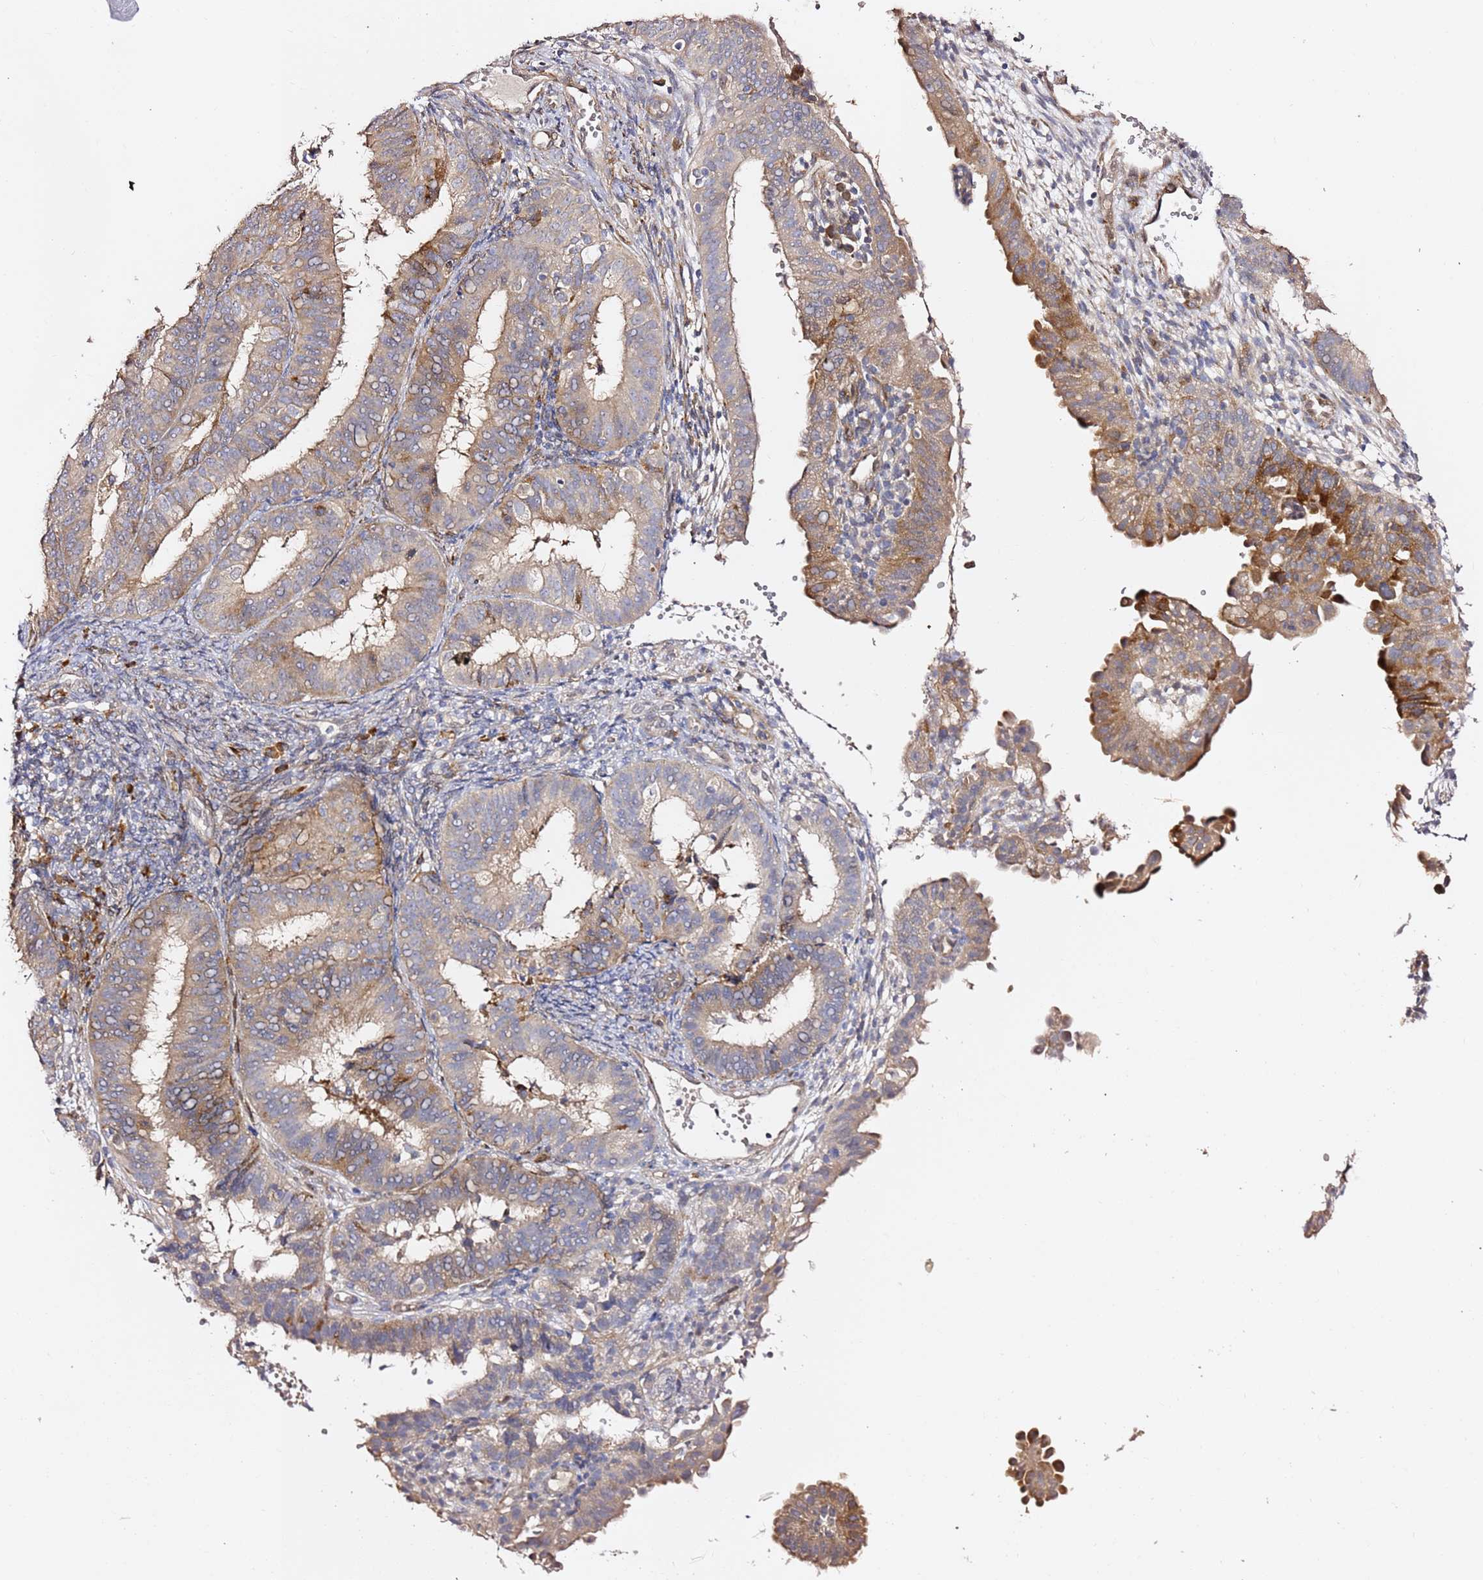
{"staining": {"intensity": "moderate", "quantity": "<25%", "location": "cytoplasmic/membranous"}, "tissue": "endometrial cancer", "cell_type": "Tumor cells", "image_type": "cancer", "snomed": [{"axis": "morphology", "description": "Adenocarcinoma, NOS"}, {"axis": "topography", "description": "Endometrium"}], "caption": "This is a micrograph of immunohistochemistry staining of endometrial cancer, which shows moderate expression in the cytoplasmic/membranous of tumor cells.", "gene": "HSD17B7", "patient": {"sex": "female", "age": 51}}